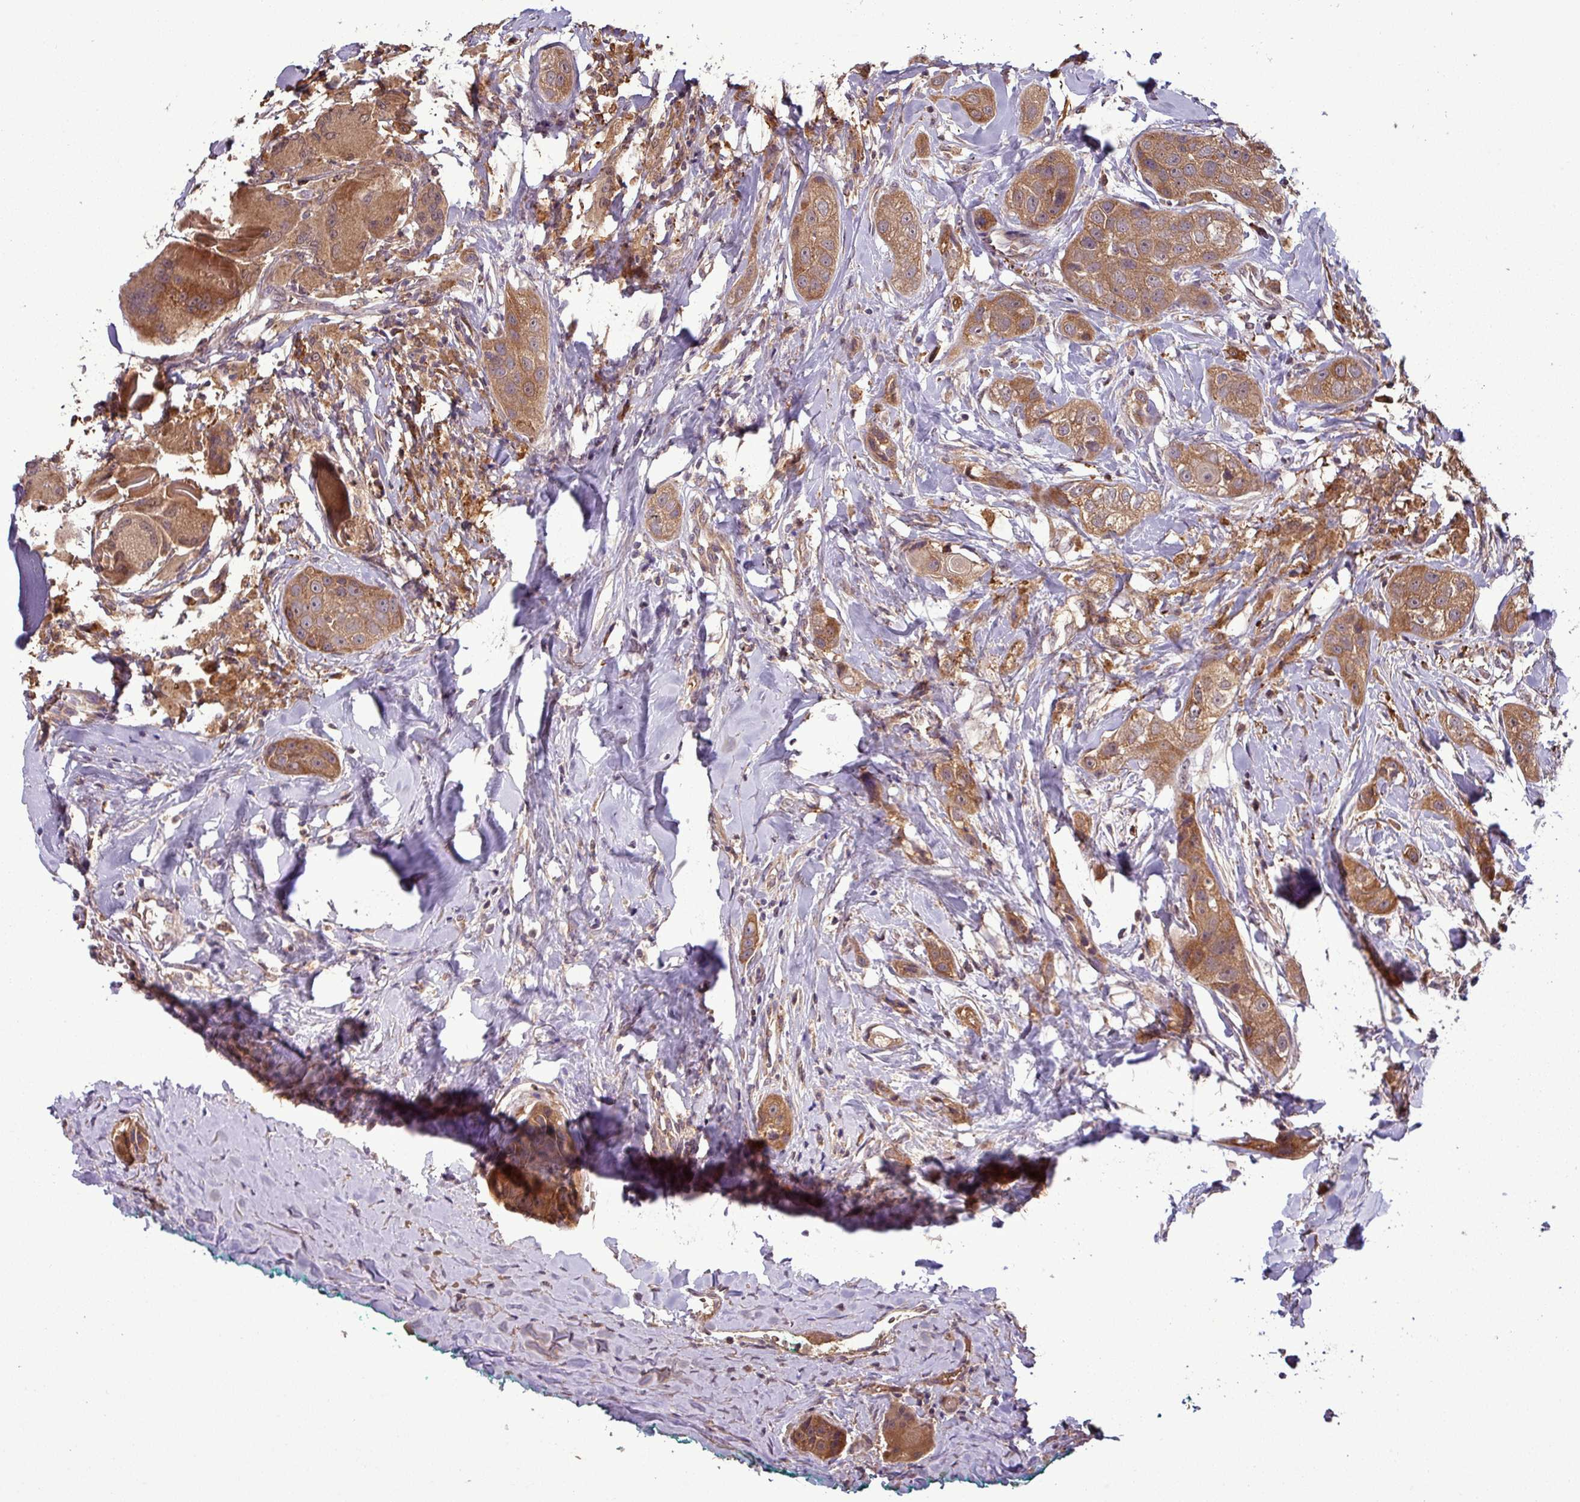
{"staining": {"intensity": "moderate", "quantity": ">75%", "location": "cytoplasmic/membranous"}, "tissue": "head and neck cancer", "cell_type": "Tumor cells", "image_type": "cancer", "snomed": [{"axis": "morphology", "description": "Normal tissue, NOS"}, {"axis": "morphology", "description": "Squamous cell carcinoma, NOS"}, {"axis": "topography", "description": "Skeletal muscle"}, {"axis": "topography", "description": "Head-Neck"}], "caption": "IHC of human head and neck cancer (squamous cell carcinoma) demonstrates medium levels of moderate cytoplasmic/membranous staining in about >75% of tumor cells.", "gene": "NT5C3A", "patient": {"sex": "male", "age": 51}}